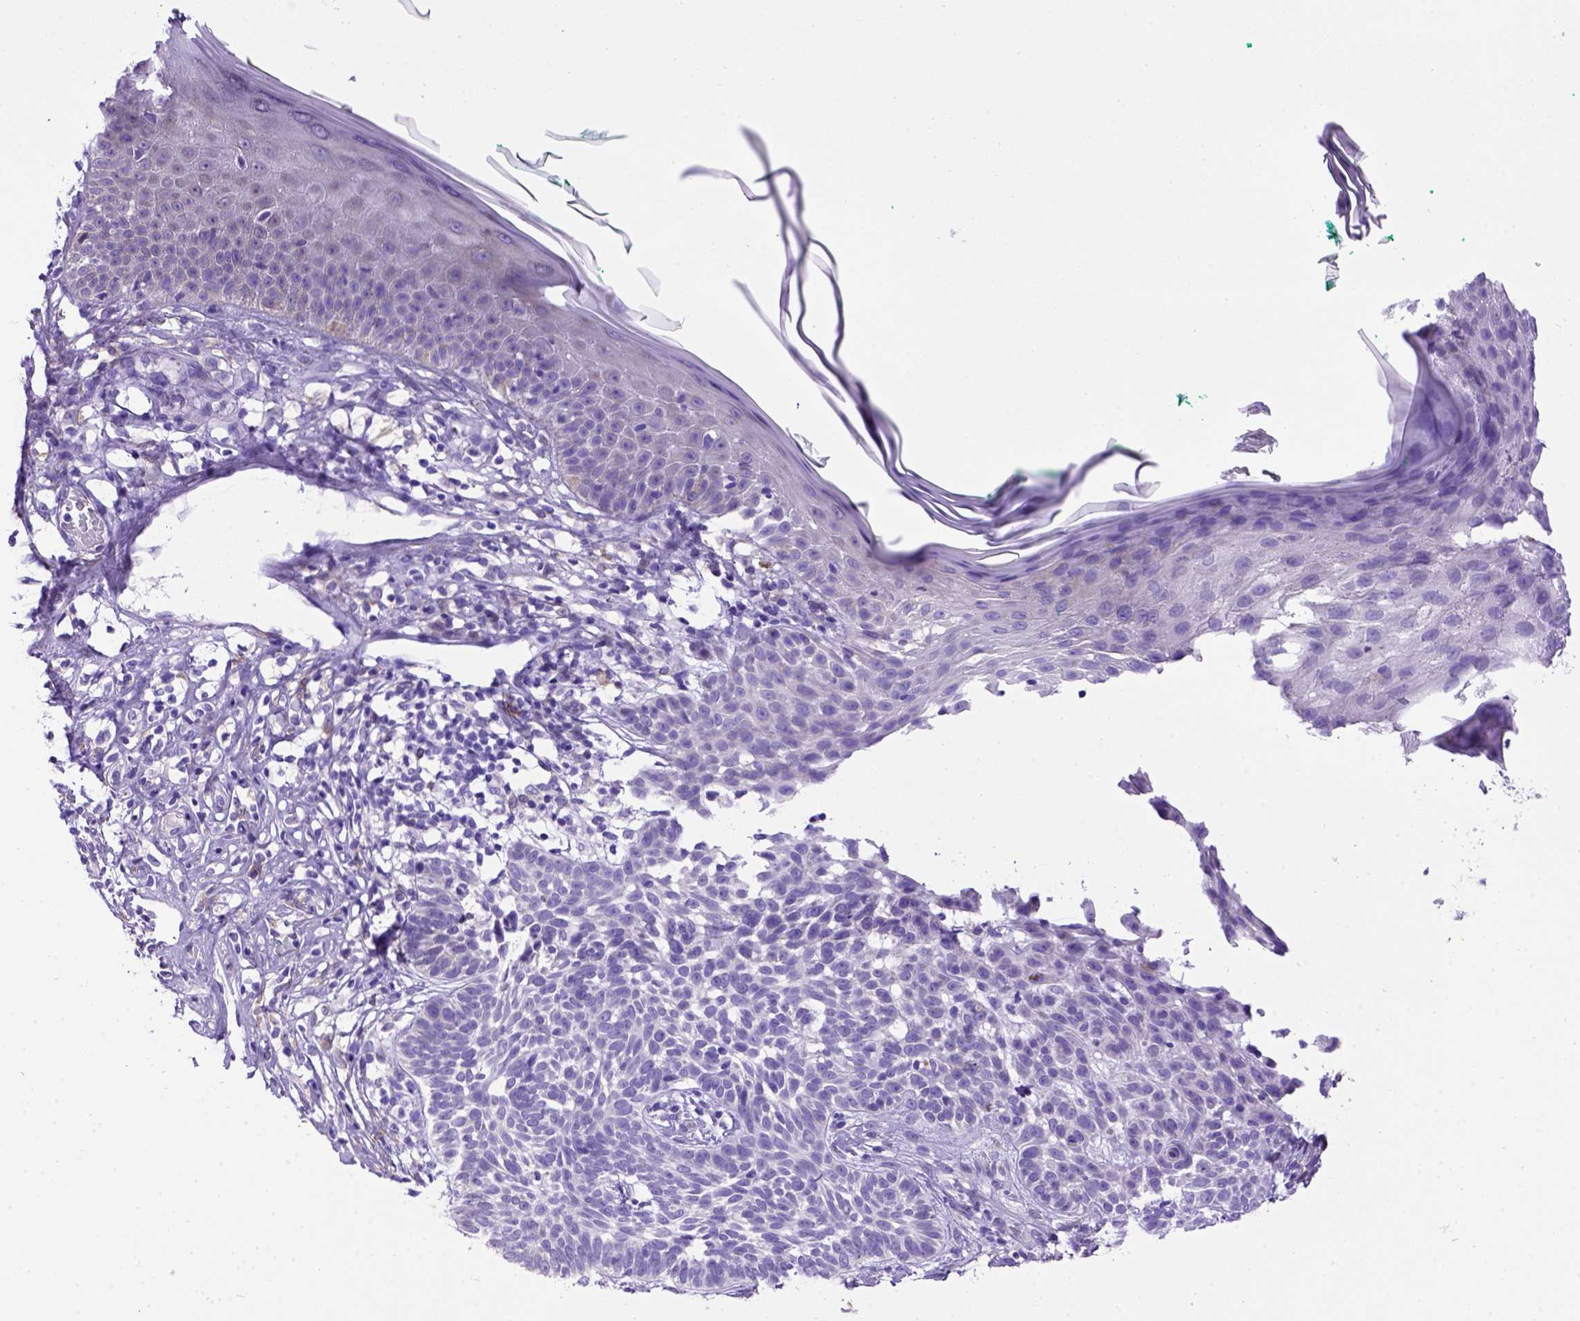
{"staining": {"intensity": "negative", "quantity": "none", "location": "none"}, "tissue": "skin cancer", "cell_type": "Tumor cells", "image_type": "cancer", "snomed": [{"axis": "morphology", "description": "Basal cell carcinoma"}, {"axis": "topography", "description": "Skin"}], "caption": "Tumor cells show no significant staining in skin cancer. The staining is performed using DAB brown chromogen with nuclei counter-stained in using hematoxylin.", "gene": "PTGES", "patient": {"sex": "male", "age": 85}}